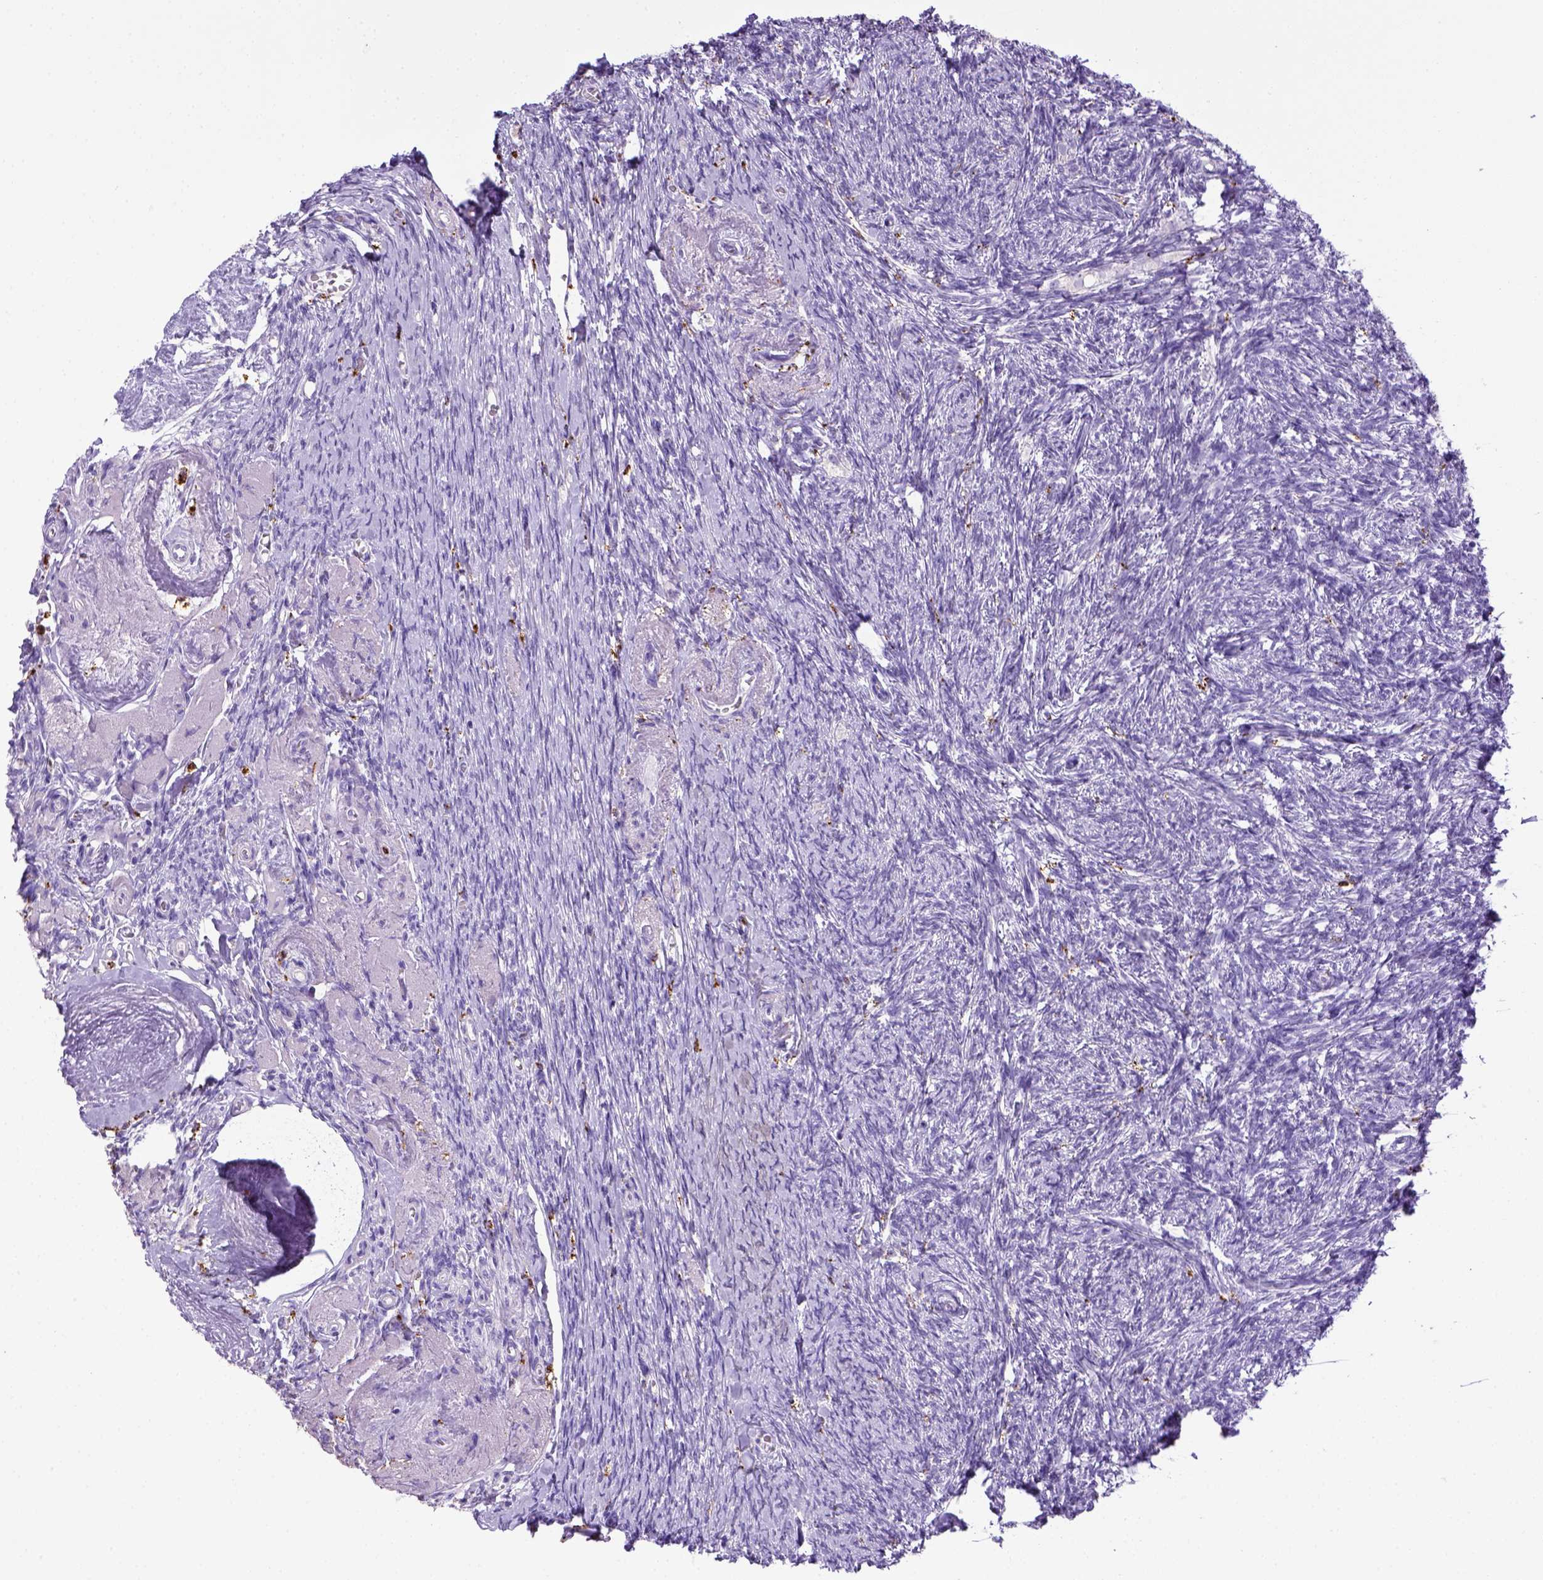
{"staining": {"intensity": "negative", "quantity": "none", "location": "none"}, "tissue": "ovary", "cell_type": "Follicle cells", "image_type": "normal", "snomed": [{"axis": "morphology", "description": "Normal tissue, NOS"}, {"axis": "topography", "description": "Ovary"}], "caption": "Ovary was stained to show a protein in brown. There is no significant expression in follicle cells.", "gene": "CD68", "patient": {"sex": "female", "age": 72}}